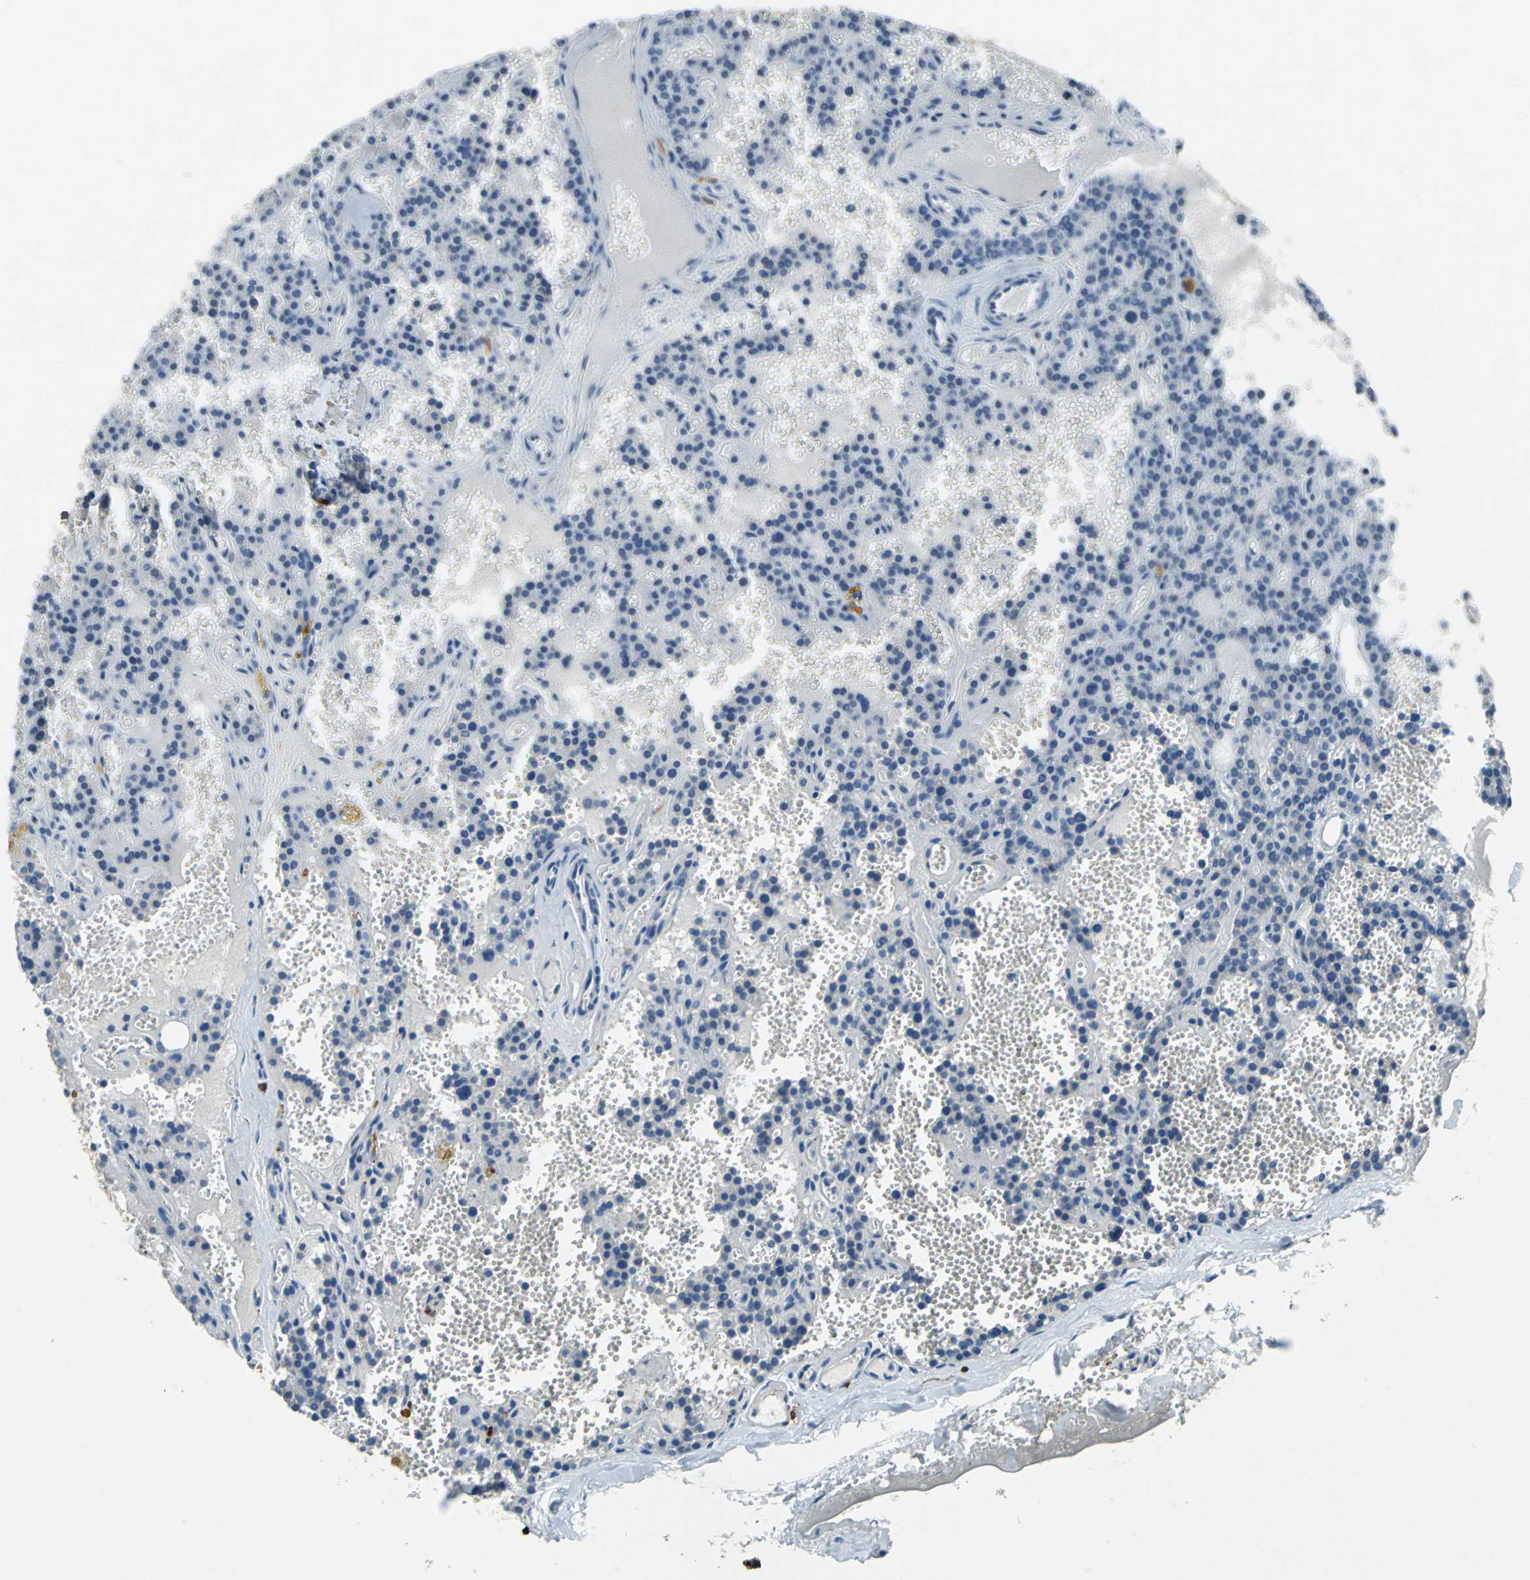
{"staining": {"intensity": "weak", "quantity": "25%-75%", "location": "cytoplasmic/membranous"}, "tissue": "parathyroid gland", "cell_type": "Glandular cells", "image_type": "normal", "snomed": [{"axis": "morphology", "description": "Normal tissue, NOS"}, {"axis": "topography", "description": "Parathyroid gland"}], "caption": "The micrograph displays staining of normal parathyroid gland, revealing weak cytoplasmic/membranous protein expression (brown color) within glandular cells.", "gene": "CPA3", "patient": {"sex": "male", "age": 25}}